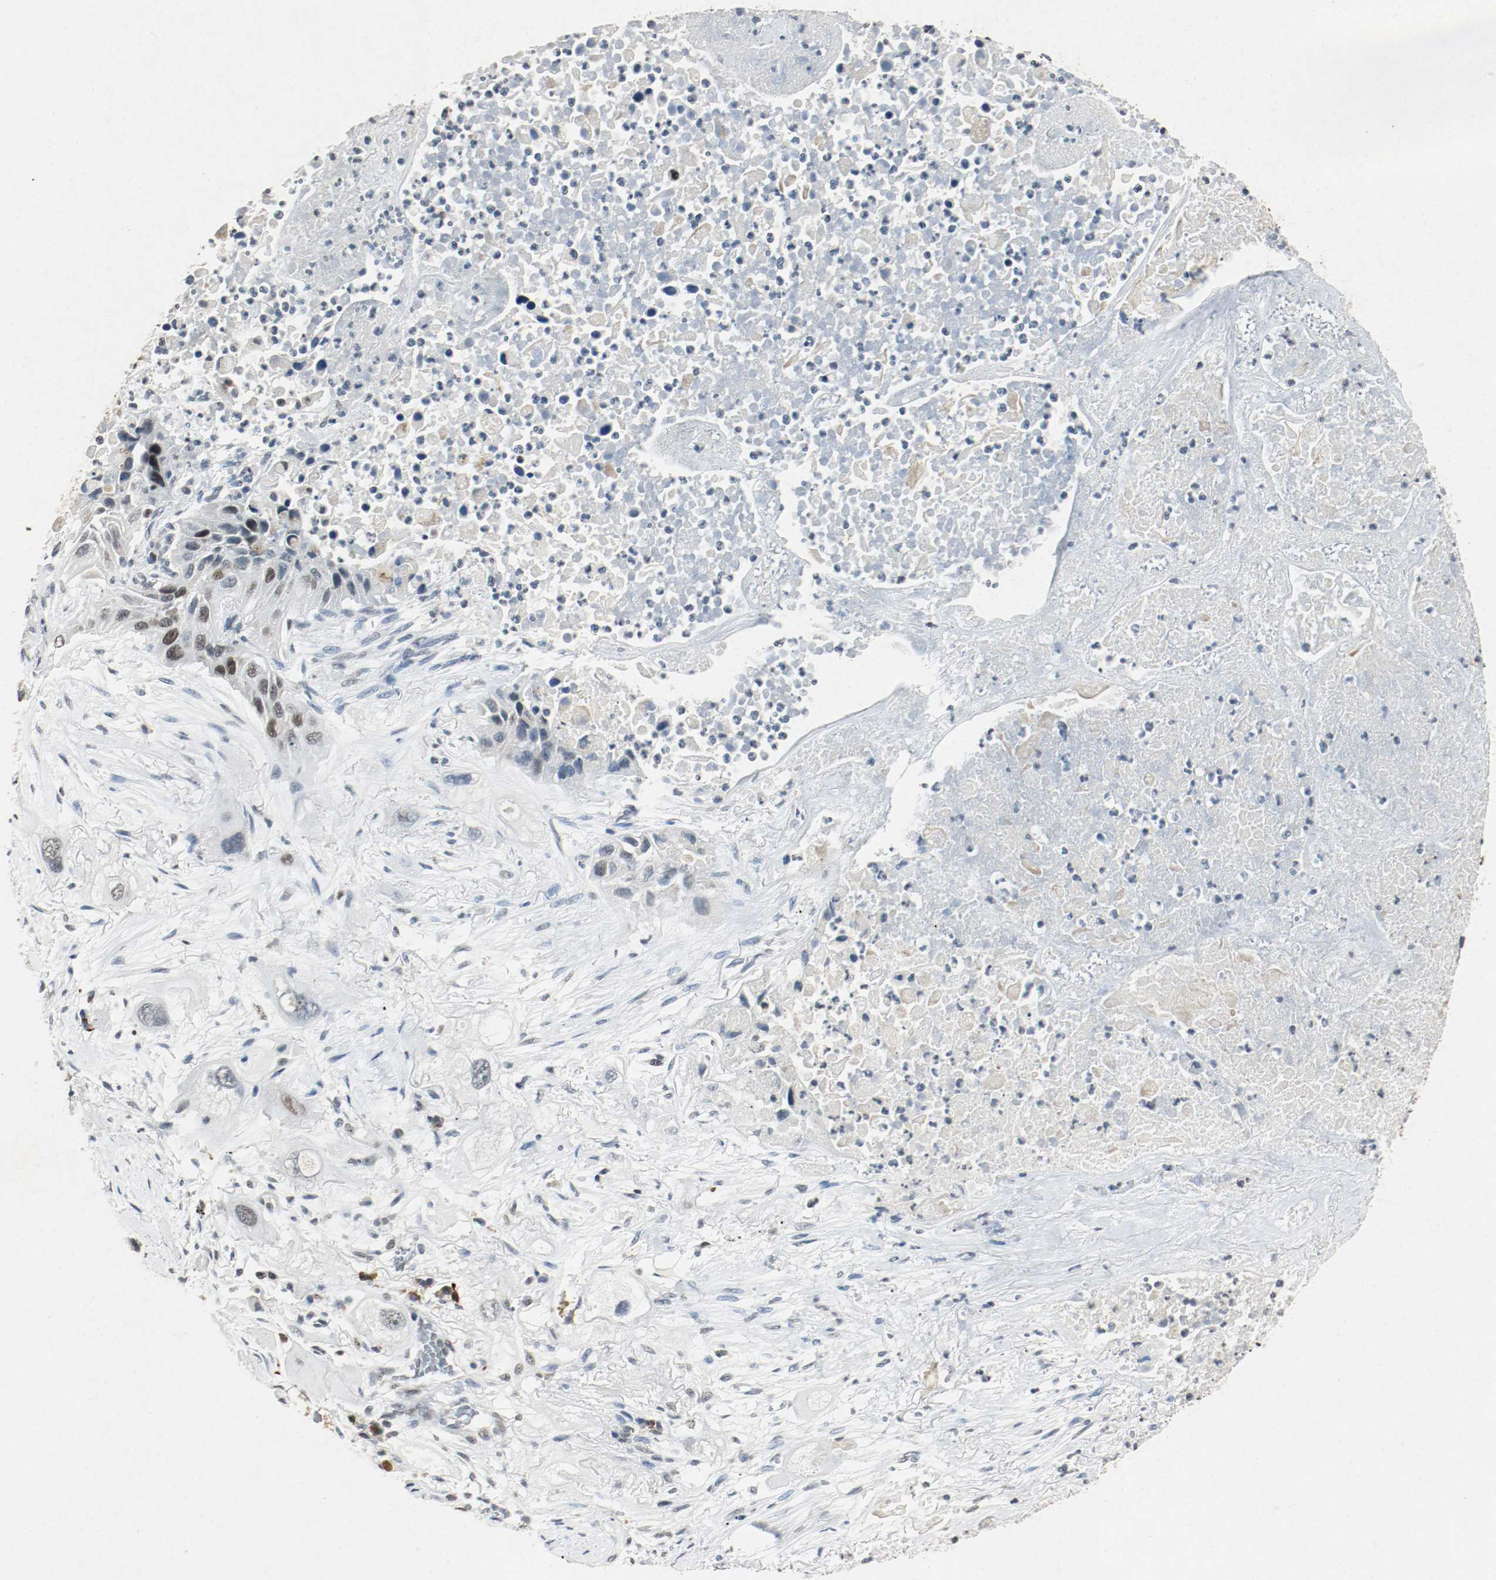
{"staining": {"intensity": "strong", "quantity": "25%-75%", "location": "nuclear"}, "tissue": "lung cancer", "cell_type": "Tumor cells", "image_type": "cancer", "snomed": [{"axis": "morphology", "description": "Squamous cell carcinoma, NOS"}, {"axis": "topography", "description": "Lung"}], "caption": "IHC of human lung cancer (squamous cell carcinoma) displays high levels of strong nuclear expression in about 25%-75% of tumor cells.", "gene": "DNMT1", "patient": {"sex": "female", "age": 76}}